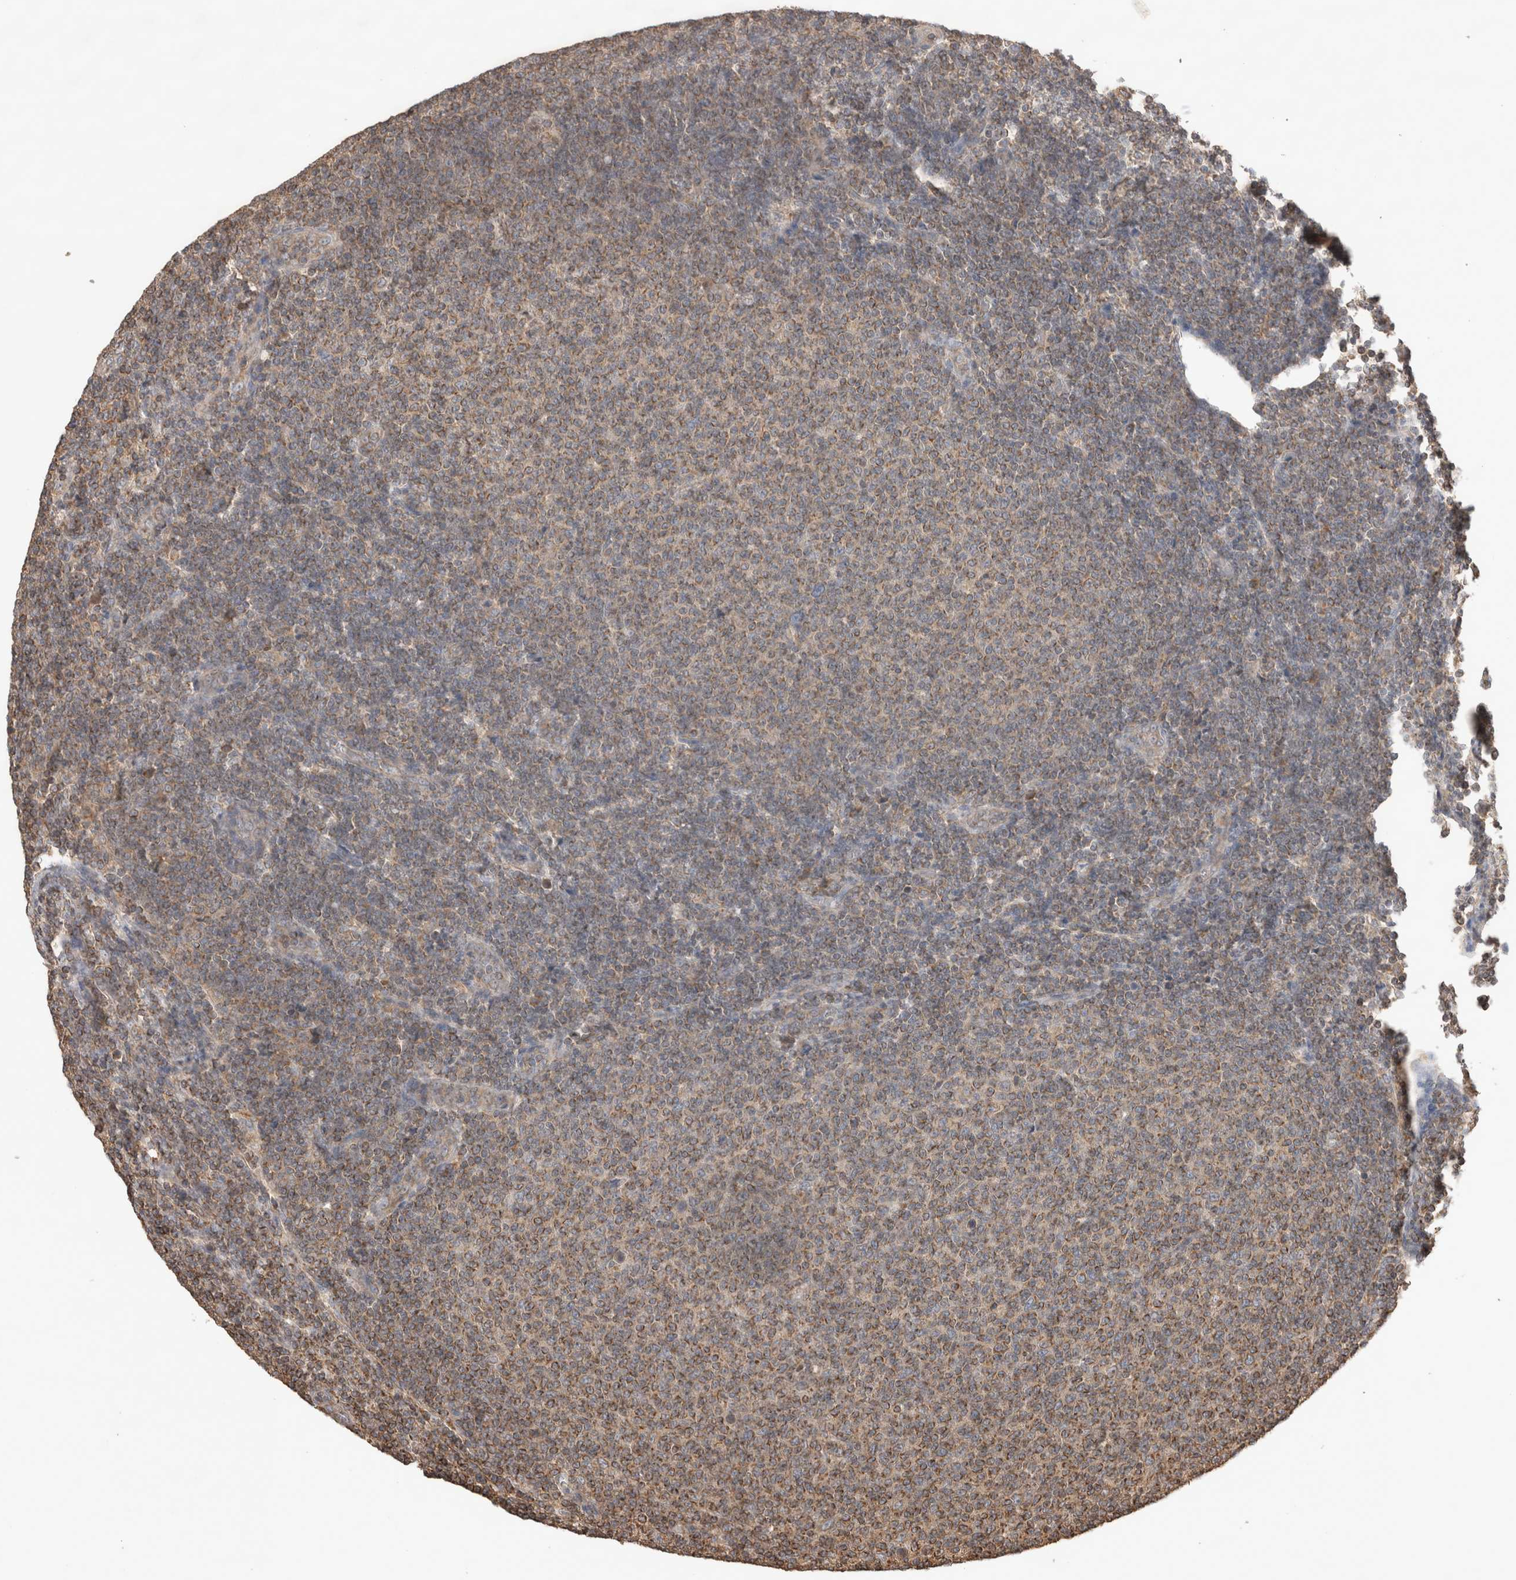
{"staining": {"intensity": "moderate", "quantity": "25%-75%", "location": "cytoplasmic/membranous"}, "tissue": "lymphoma", "cell_type": "Tumor cells", "image_type": "cancer", "snomed": [{"axis": "morphology", "description": "Malignant lymphoma, non-Hodgkin's type, Low grade"}, {"axis": "topography", "description": "Lymph node"}], "caption": "Lymphoma stained with DAB (3,3'-diaminobenzidine) immunohistochemistry (IHC) demonstrates medium levels of moderate cytoplasmic/membranous staining in about 25%-75% of tumor cells.", "gene": "IMMP2L", "patient": {"sex": "male", "age": 66}}